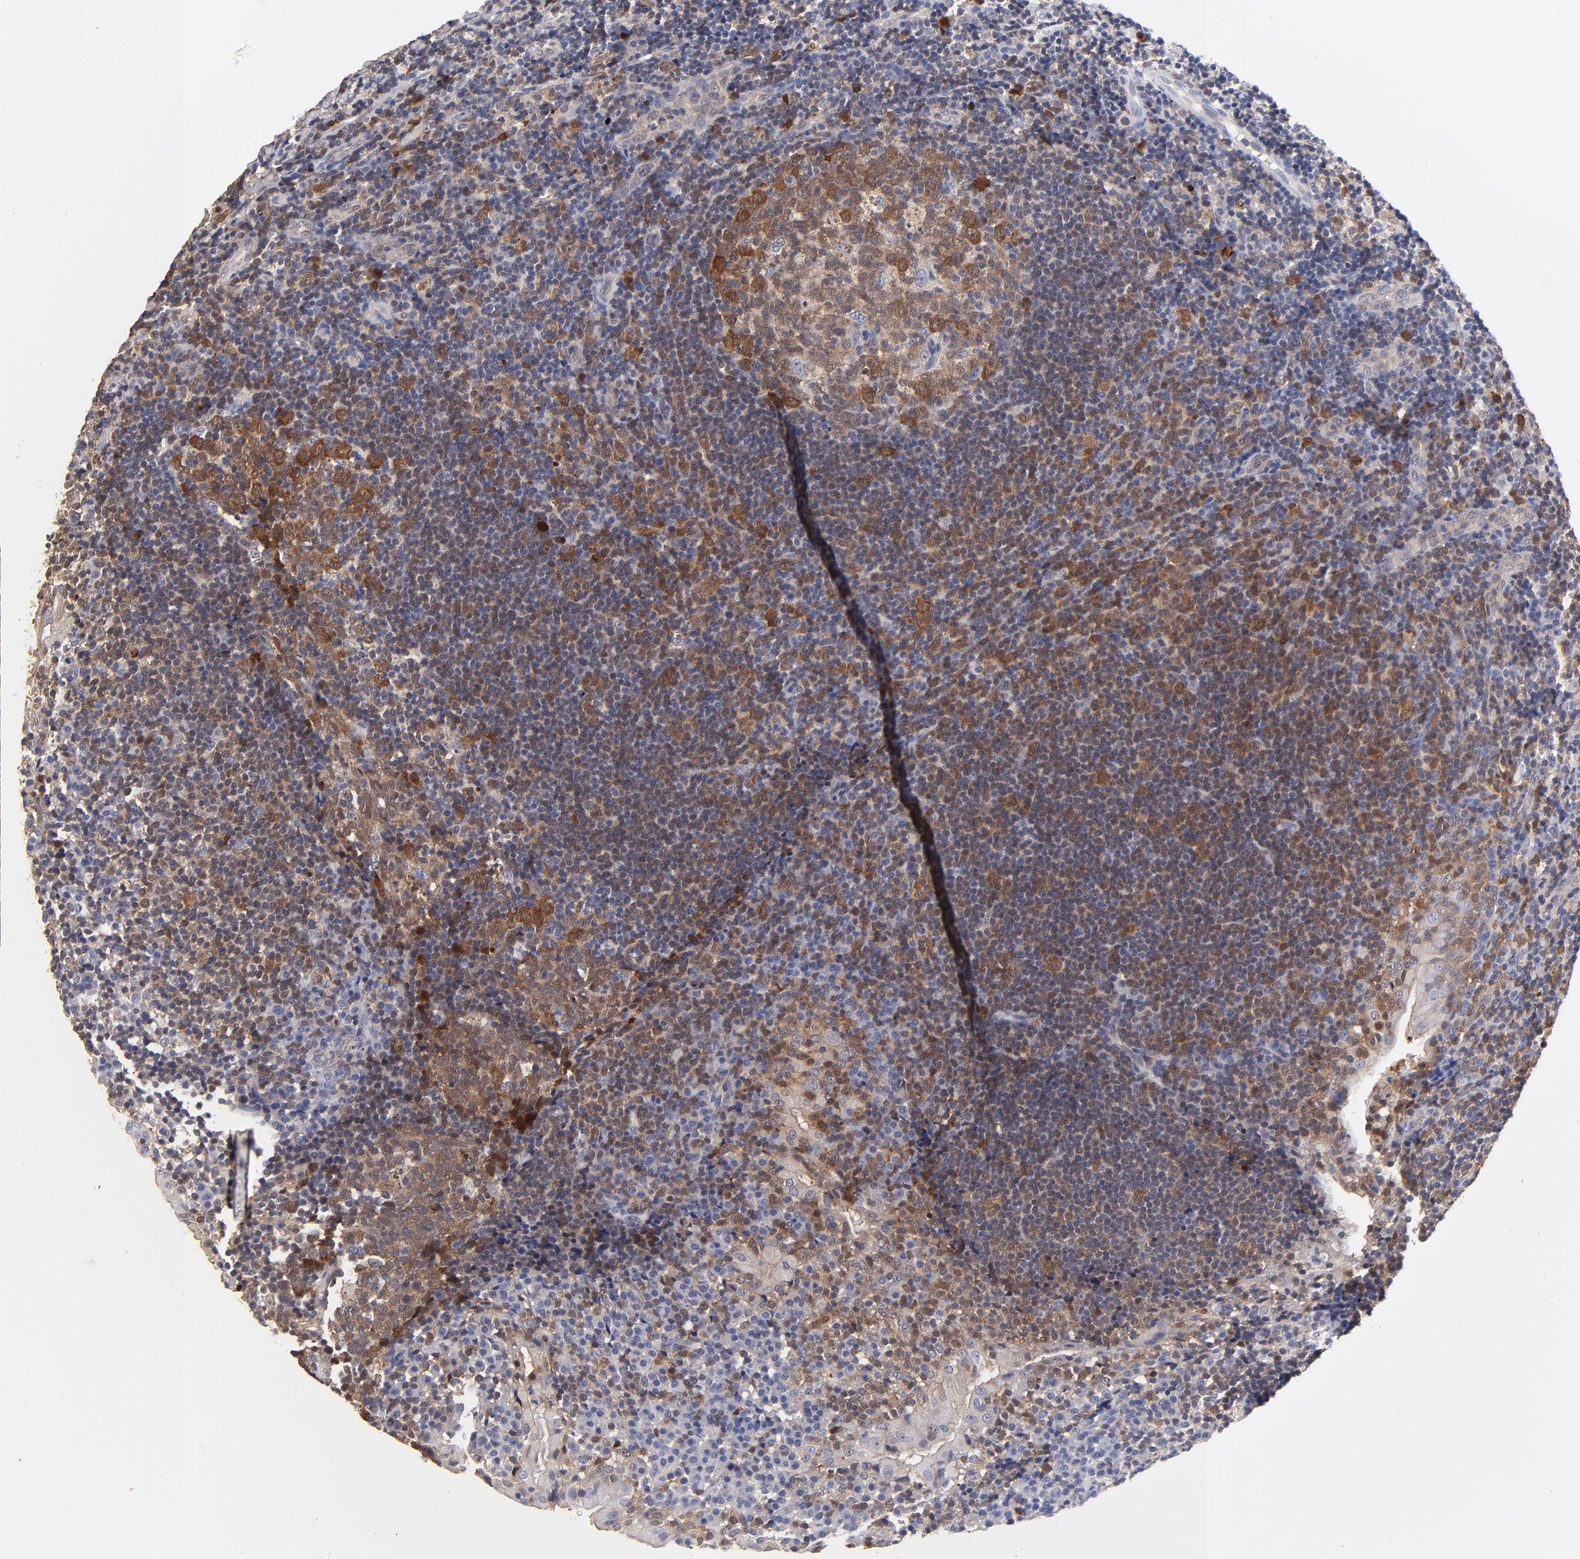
{"staining": {"intensity": "moderate", "quantity": ">75%", "location": "cytoplasmic/membranous,nuclear"}, "tissue": "tonsil", "cell_type": "Germinal center cells", "image_type": "normal", "snomed": [{"axis": "morphology", "description": "Normal tissue, NOS"}, {"axis": "topography", "description": "Tonsil"}], "caption": "About >75% of germinal center cells in unremarkable human tonsil display moderate cytoplasmic/membranous,nuclear protein staining as visualized by brown immunohistochemical staining.", "gene": "DCTPP1", "patient": {"sex": "female", "age": 40}}